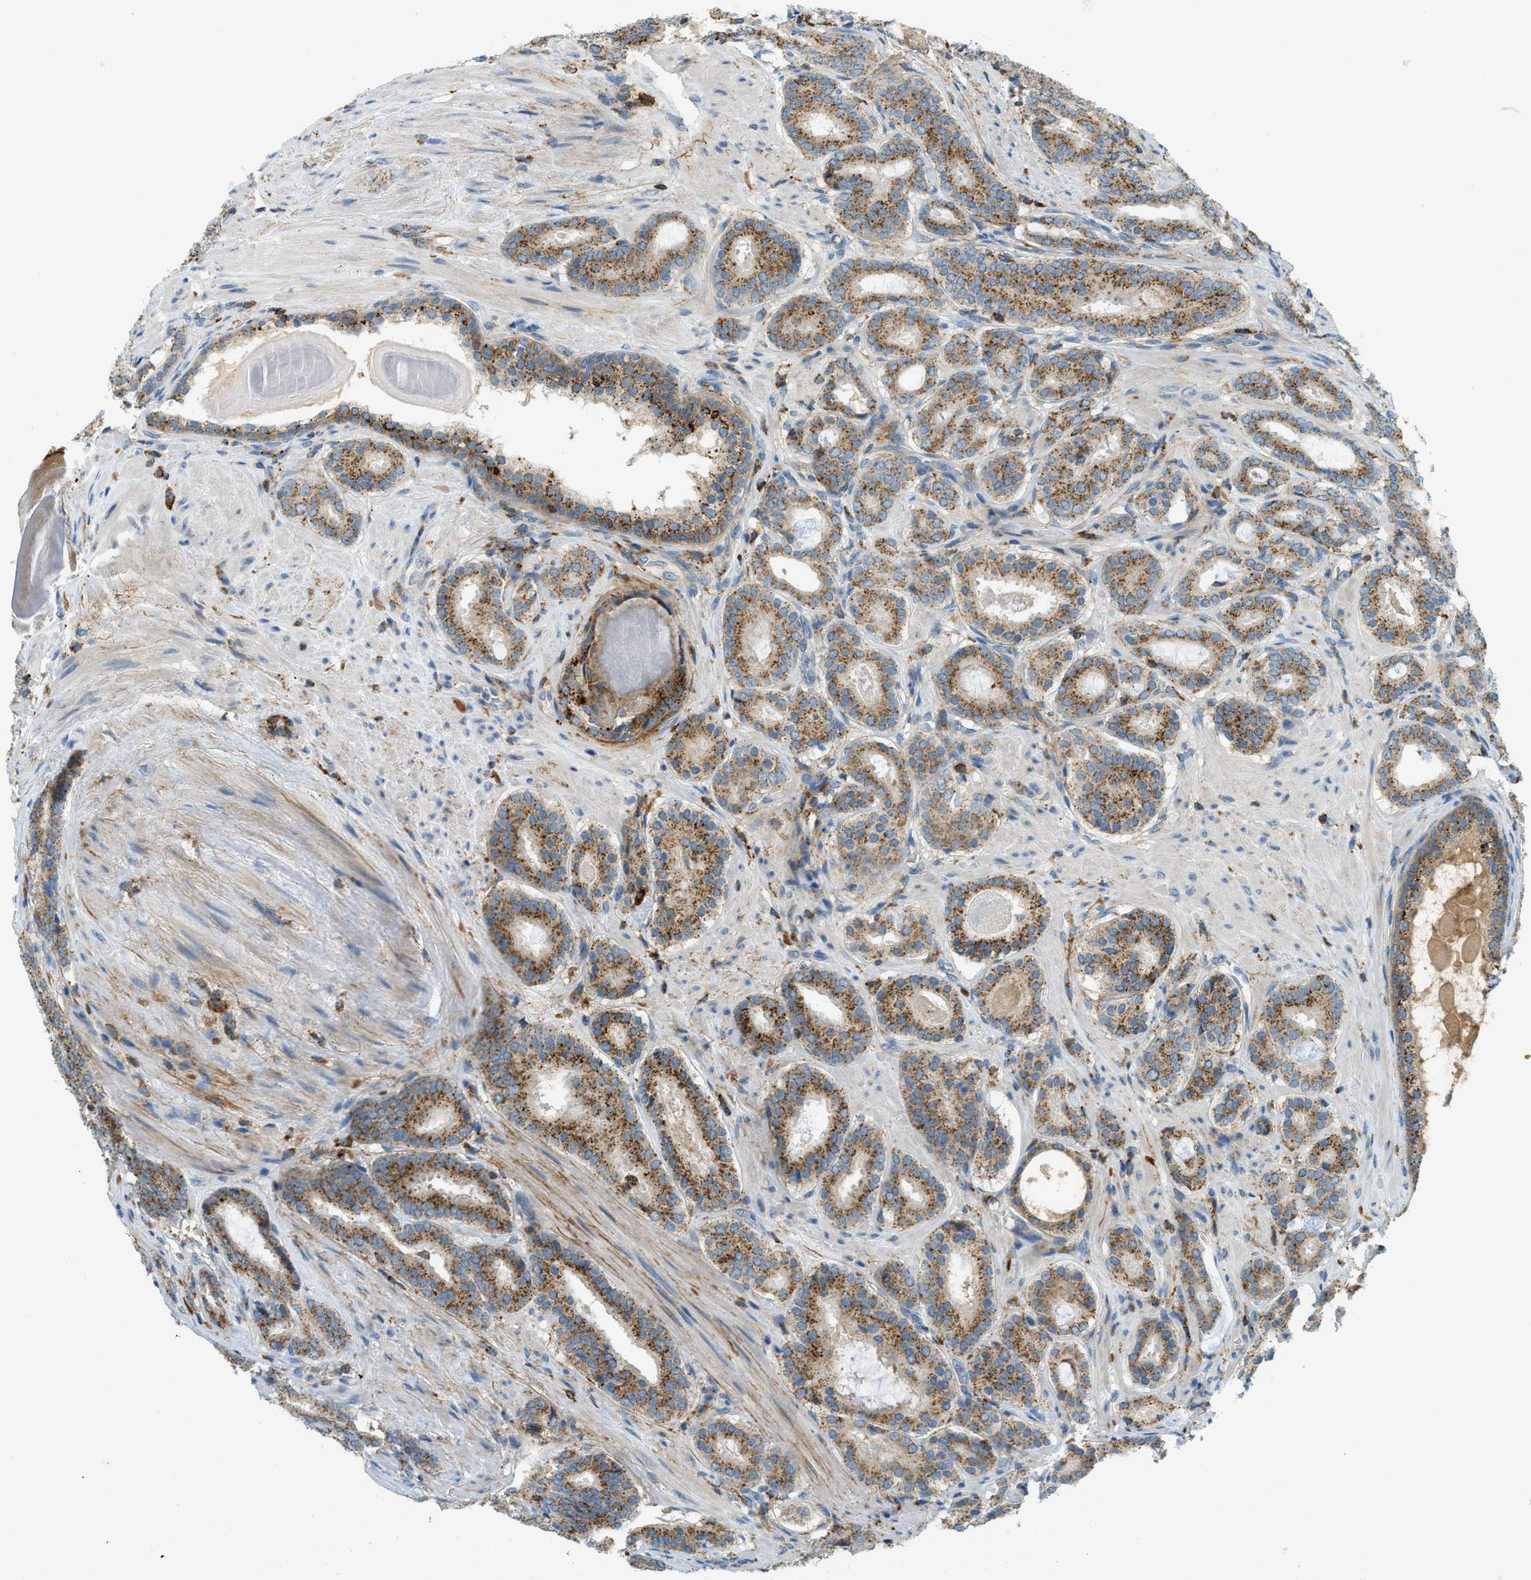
{"staining": {"intensity": "moderate", "quantity": ">75%", "location": "cytoplasmic/membranous"}, "tissue": "prostate cancer", "cell_type": "Tumor cells", "image_type": "cancer", "snomed": [{"axis": "morphology", "description": "Adenocarcinoma, Low grade"}, {"axis": "topography", "description": "Prostate"}], "caption": "DAB (3,3'-diaminobenzidine) immunohistochemical staining of adenocarcinoma (low-grade) (prostate) demonstrates moderate cytoplasmic/membranous protein staining in about >75% of tumor cells.", "gene": "PLBD2", "patient": {"sex": "male", "age": 69}}